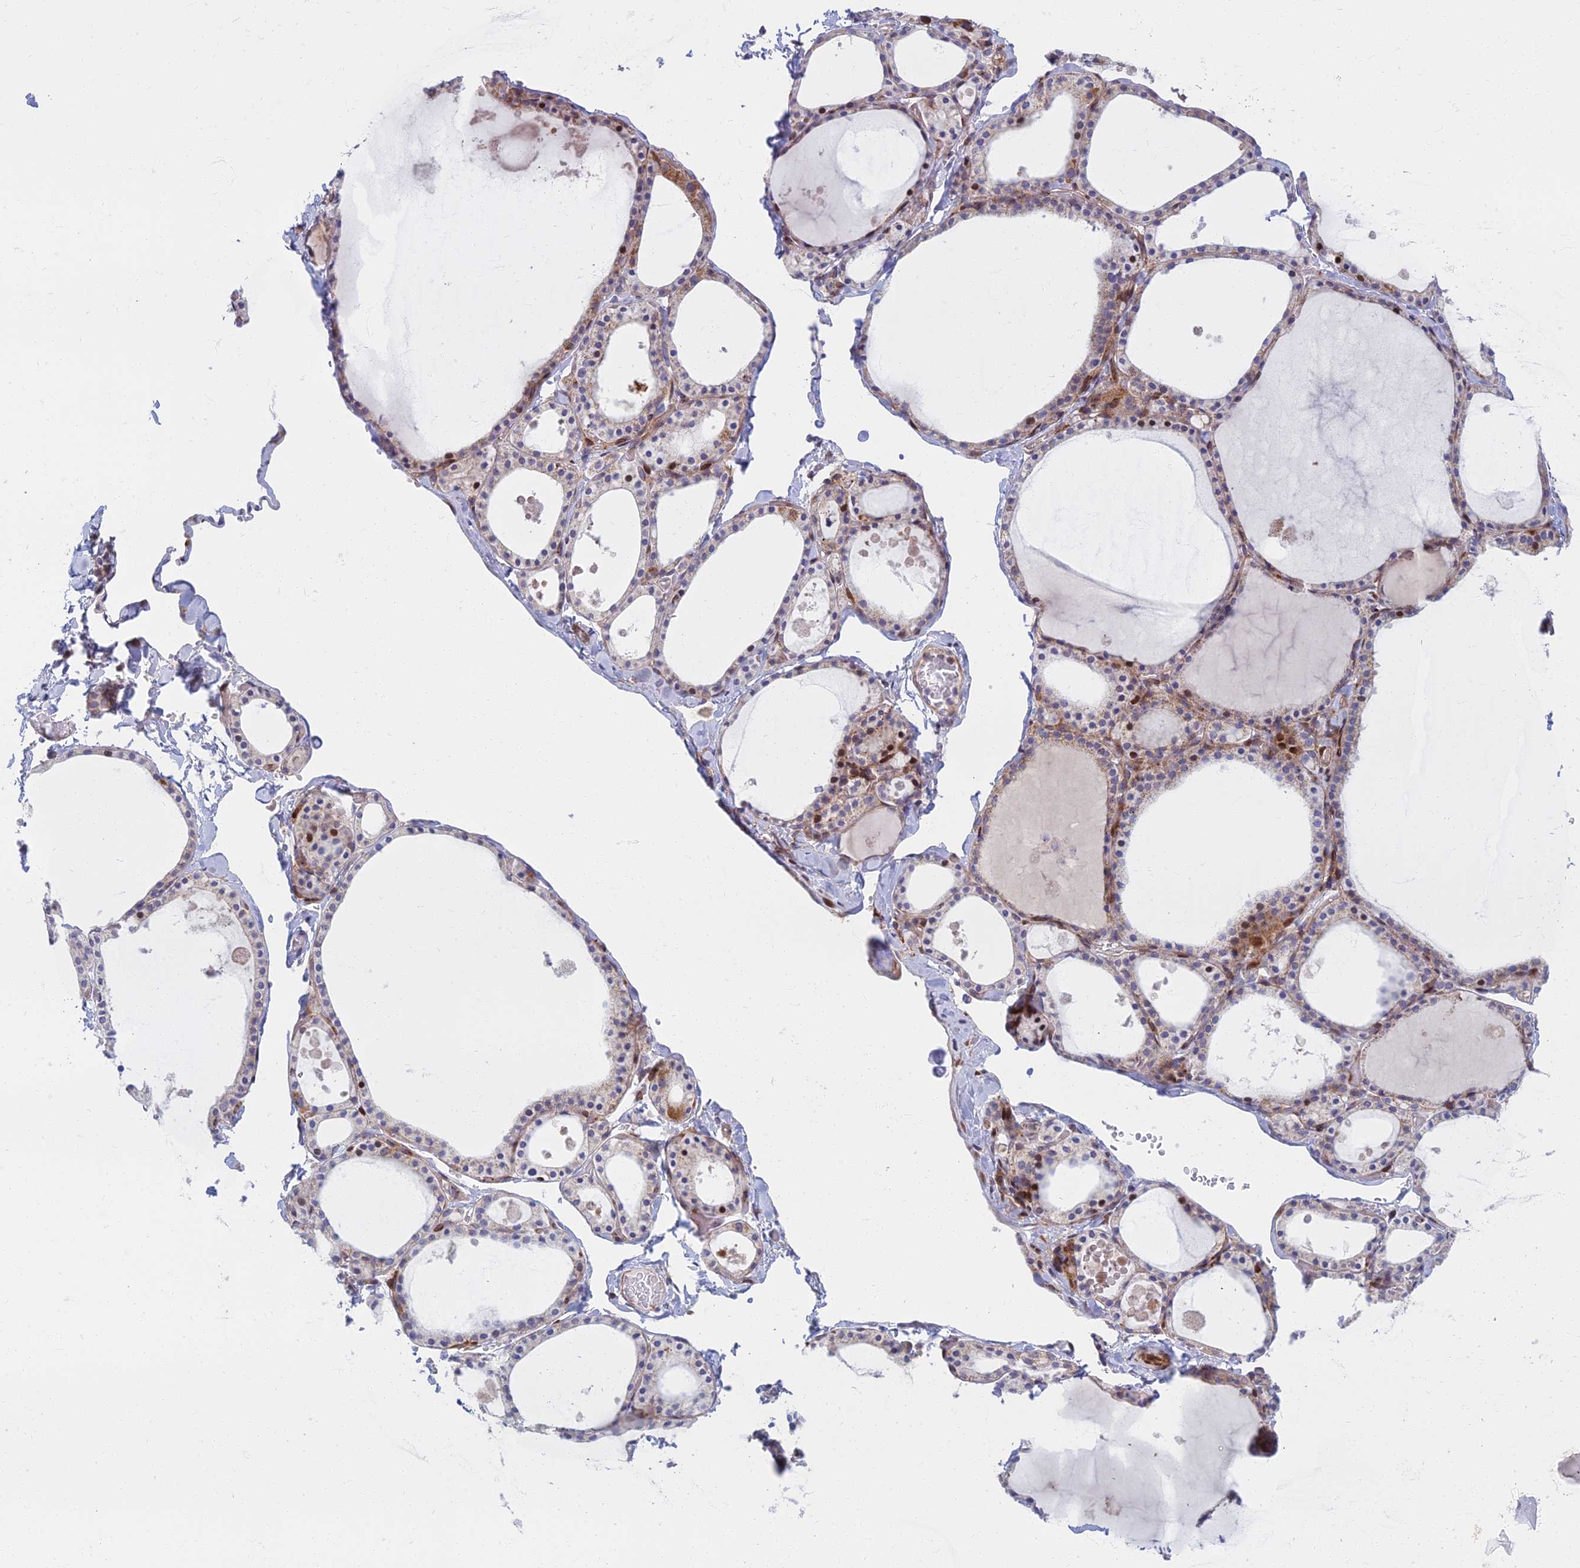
{"staining": {"intensity": "moderate", "quantity": "<25%", "location": "cytoplasmic/membranous,nuclear"}, "tissue": "thyroid gland", "cell_type": "Glandular cells", "image_type": "normal", "snomed": [{"axis": "morphology", "description": "Normal tissue, NOS"}, {"axis": "topography", "description": "Thyroid gland"}], "caption": "Protein staining displays moderate cytoplasmic/membranous,nuclear expression in approximately <25% of glandular cells in normal thyroid gland.", "gene": "C15orf40", "patient": {"sex": "male", "age": 56}}